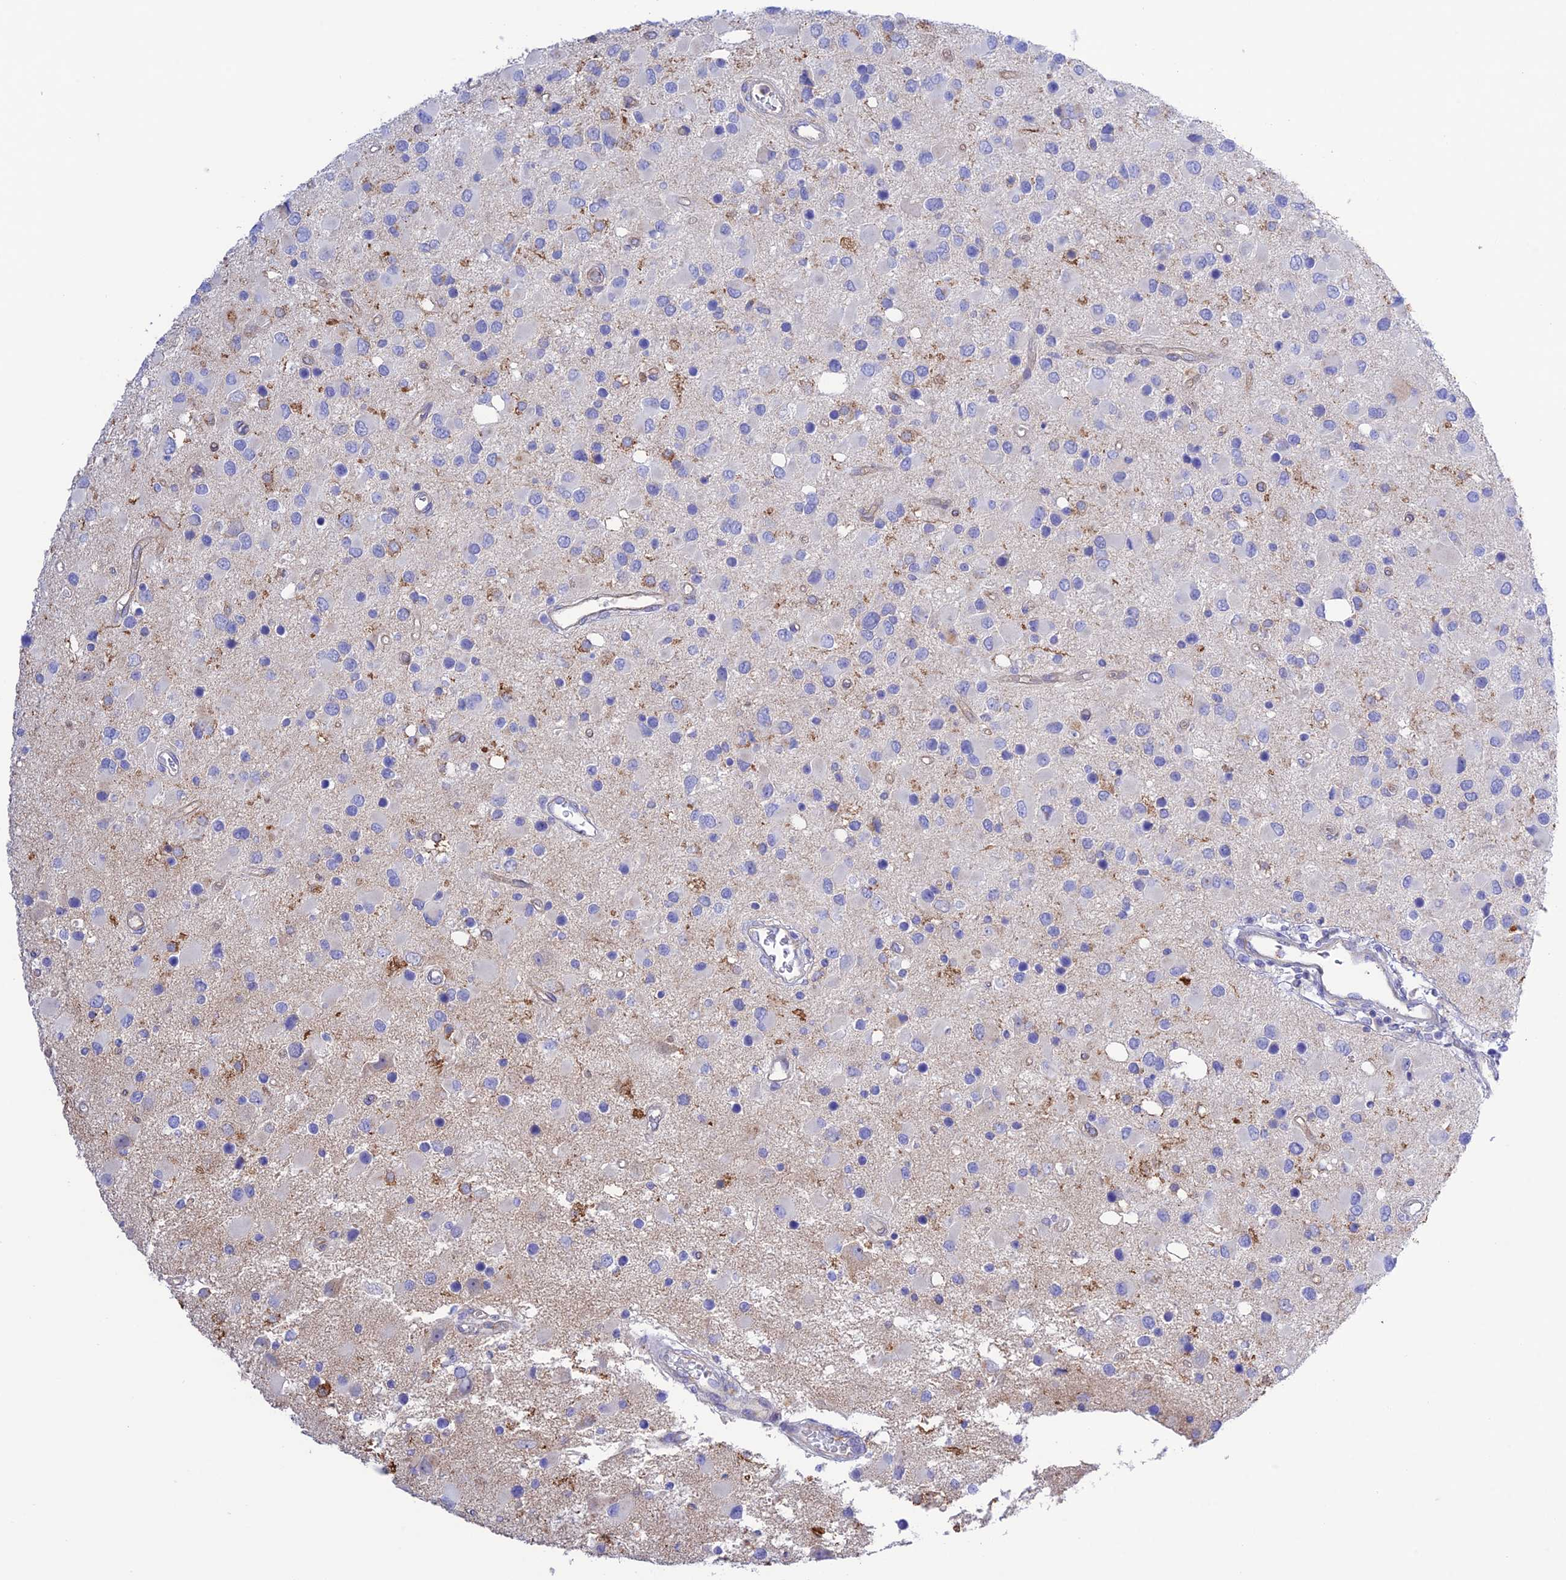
{"staining": {"intensity": "negative", "quantity": "none", "location": "none"}, "tissue": "glioma", "cell_type": "Tumor cells", "image_type": "cancer", "snomed": [{"axis": "morphology", "description": "Glioma, malignant, High grade"}, {"axis": "topography", "description": "Brain"}], "caption": "Immunohistochemistry (IHC) of human glioma demonstrates no positivity in tumor cells.", "gene": "CHSY3", "patient": {"sex": "male", "age": 53}}